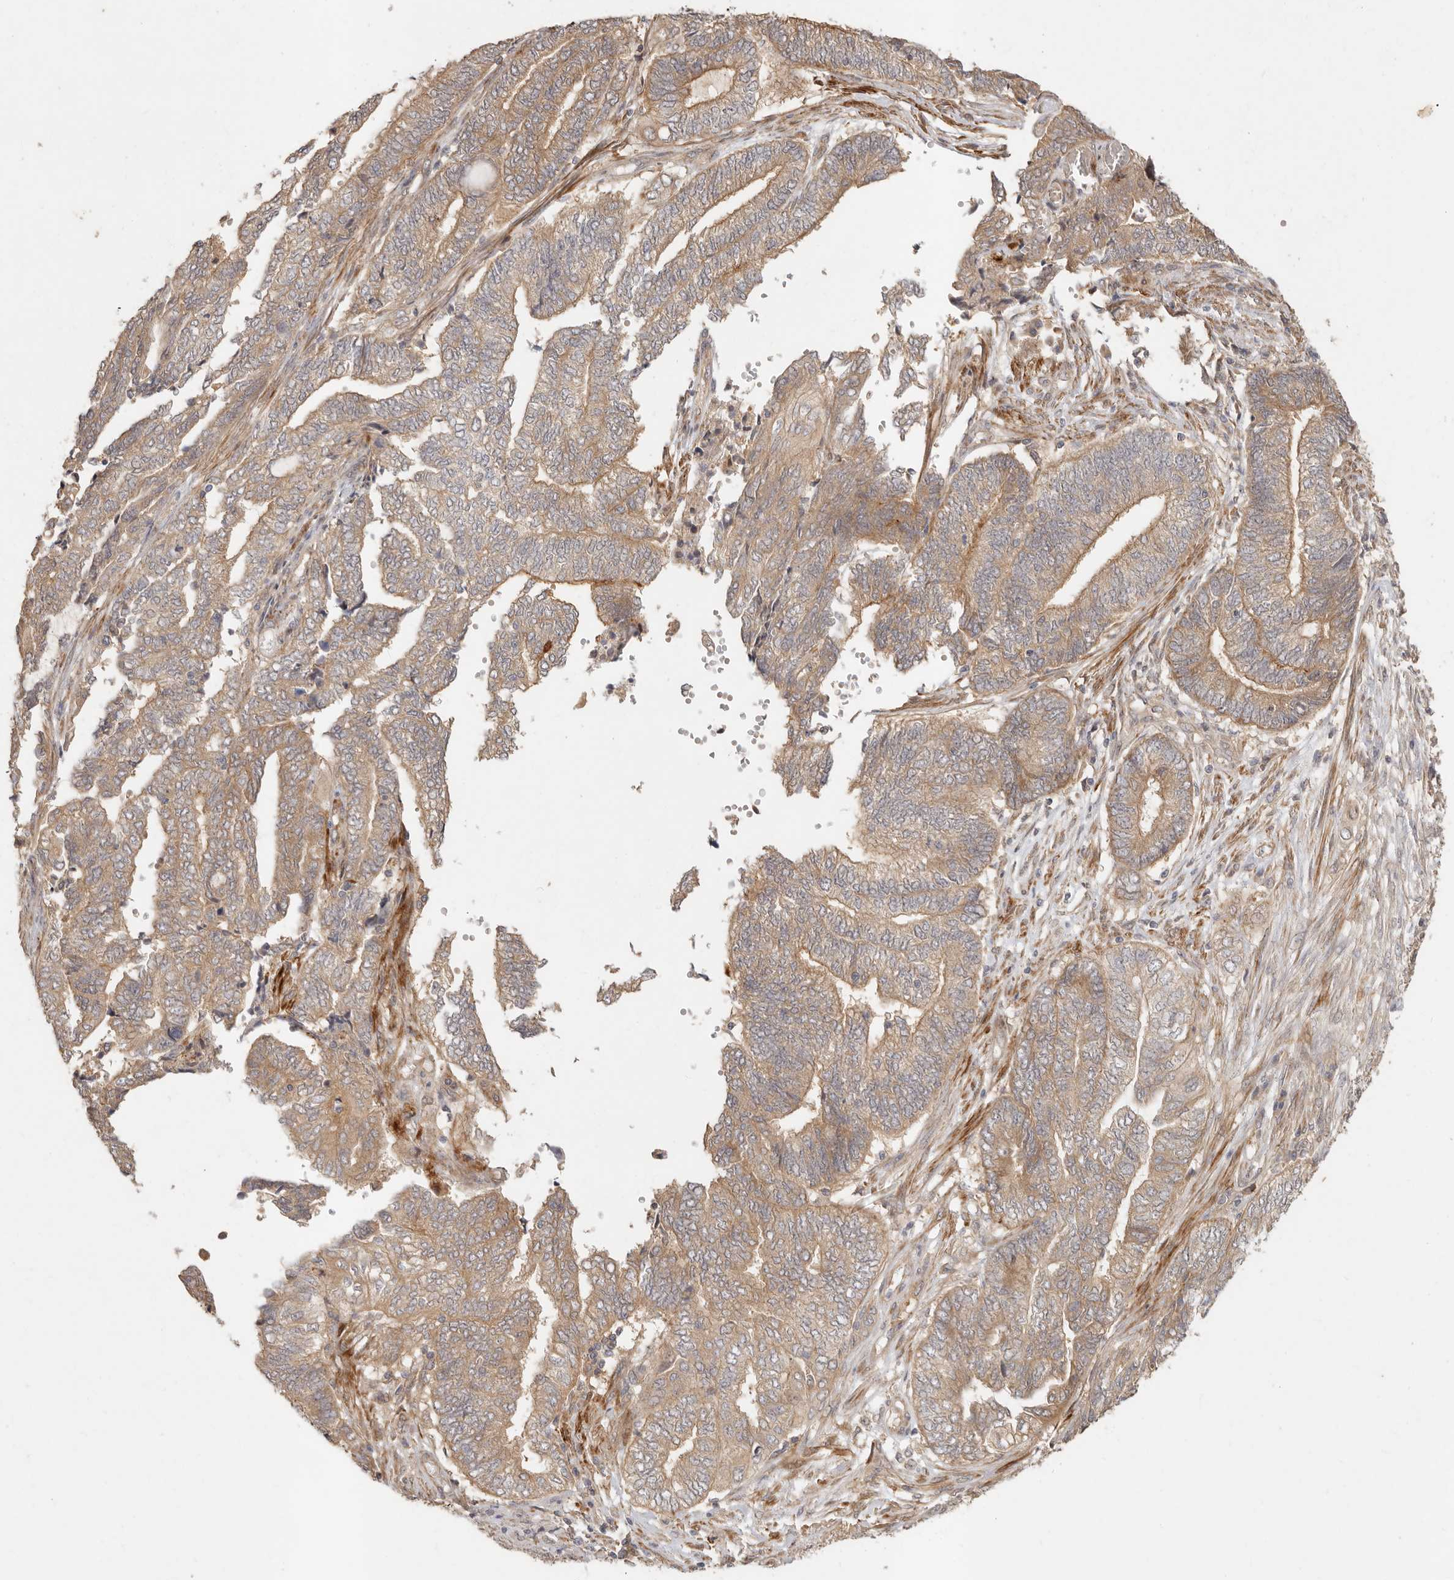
{"staining": {"intensity": "weak", "quantity": "25%-75%", "location": "cytoplasmic/membranous"}, "tissue": "endometrial cancer", "cell_type": "Tumor cells", "image_type": "cancer", "snomed": [{"axis": "morphology", "description": "Adenocarcinoma, NOS"}, {"axis": "topography", "description": "Uterus"}, {"axis": "topography", "description": "Endometrium"}], "caption": "Weak cytoplasmic/membranous expression for a protein is seen in approximately 25%-75% of tumor cells of adenocarcinoma (endometrial) using IHC.", "gene": "VIPR1", "patient": {"sex": "female", "age": 70}}